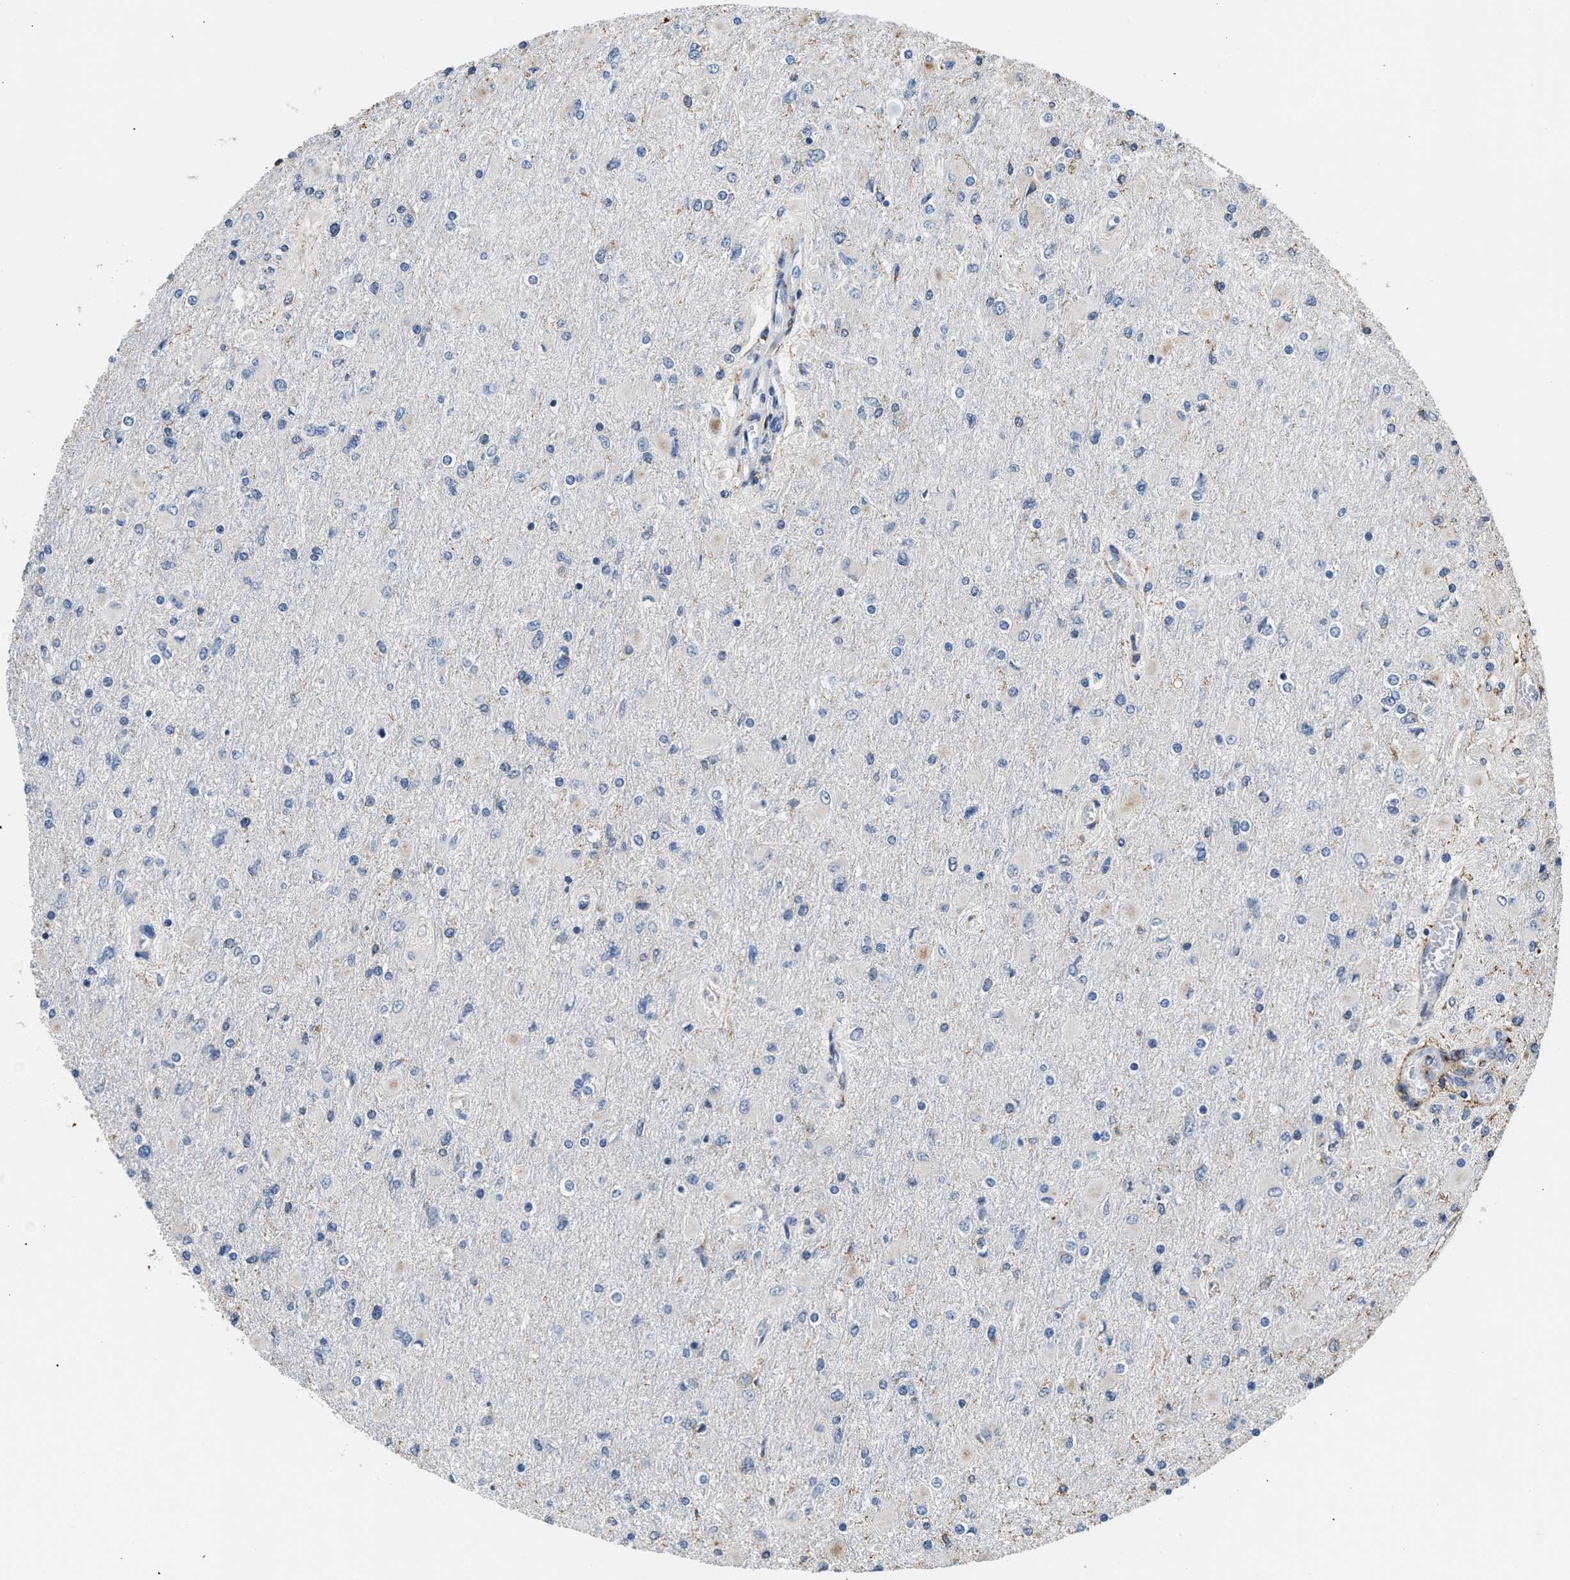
{"staining": {"intensity": "negative", "quantity": "none", "location": "none"}, "tissue": "glioma", "cell_type": "Tumor cells", "image_type": "cancer", "snomed": [{"axis": "morphology", "description": "Glioma, malignant, High grade"}, {"axis": "topography", "description": "Cerebral cortex"}], "caption": "An image of malignant glioma (high-grade) stained for a protein exhibits no brown staining in tumor cells.", "gene": "LRP1", "patient": {"sex": "female", "age": 36}}